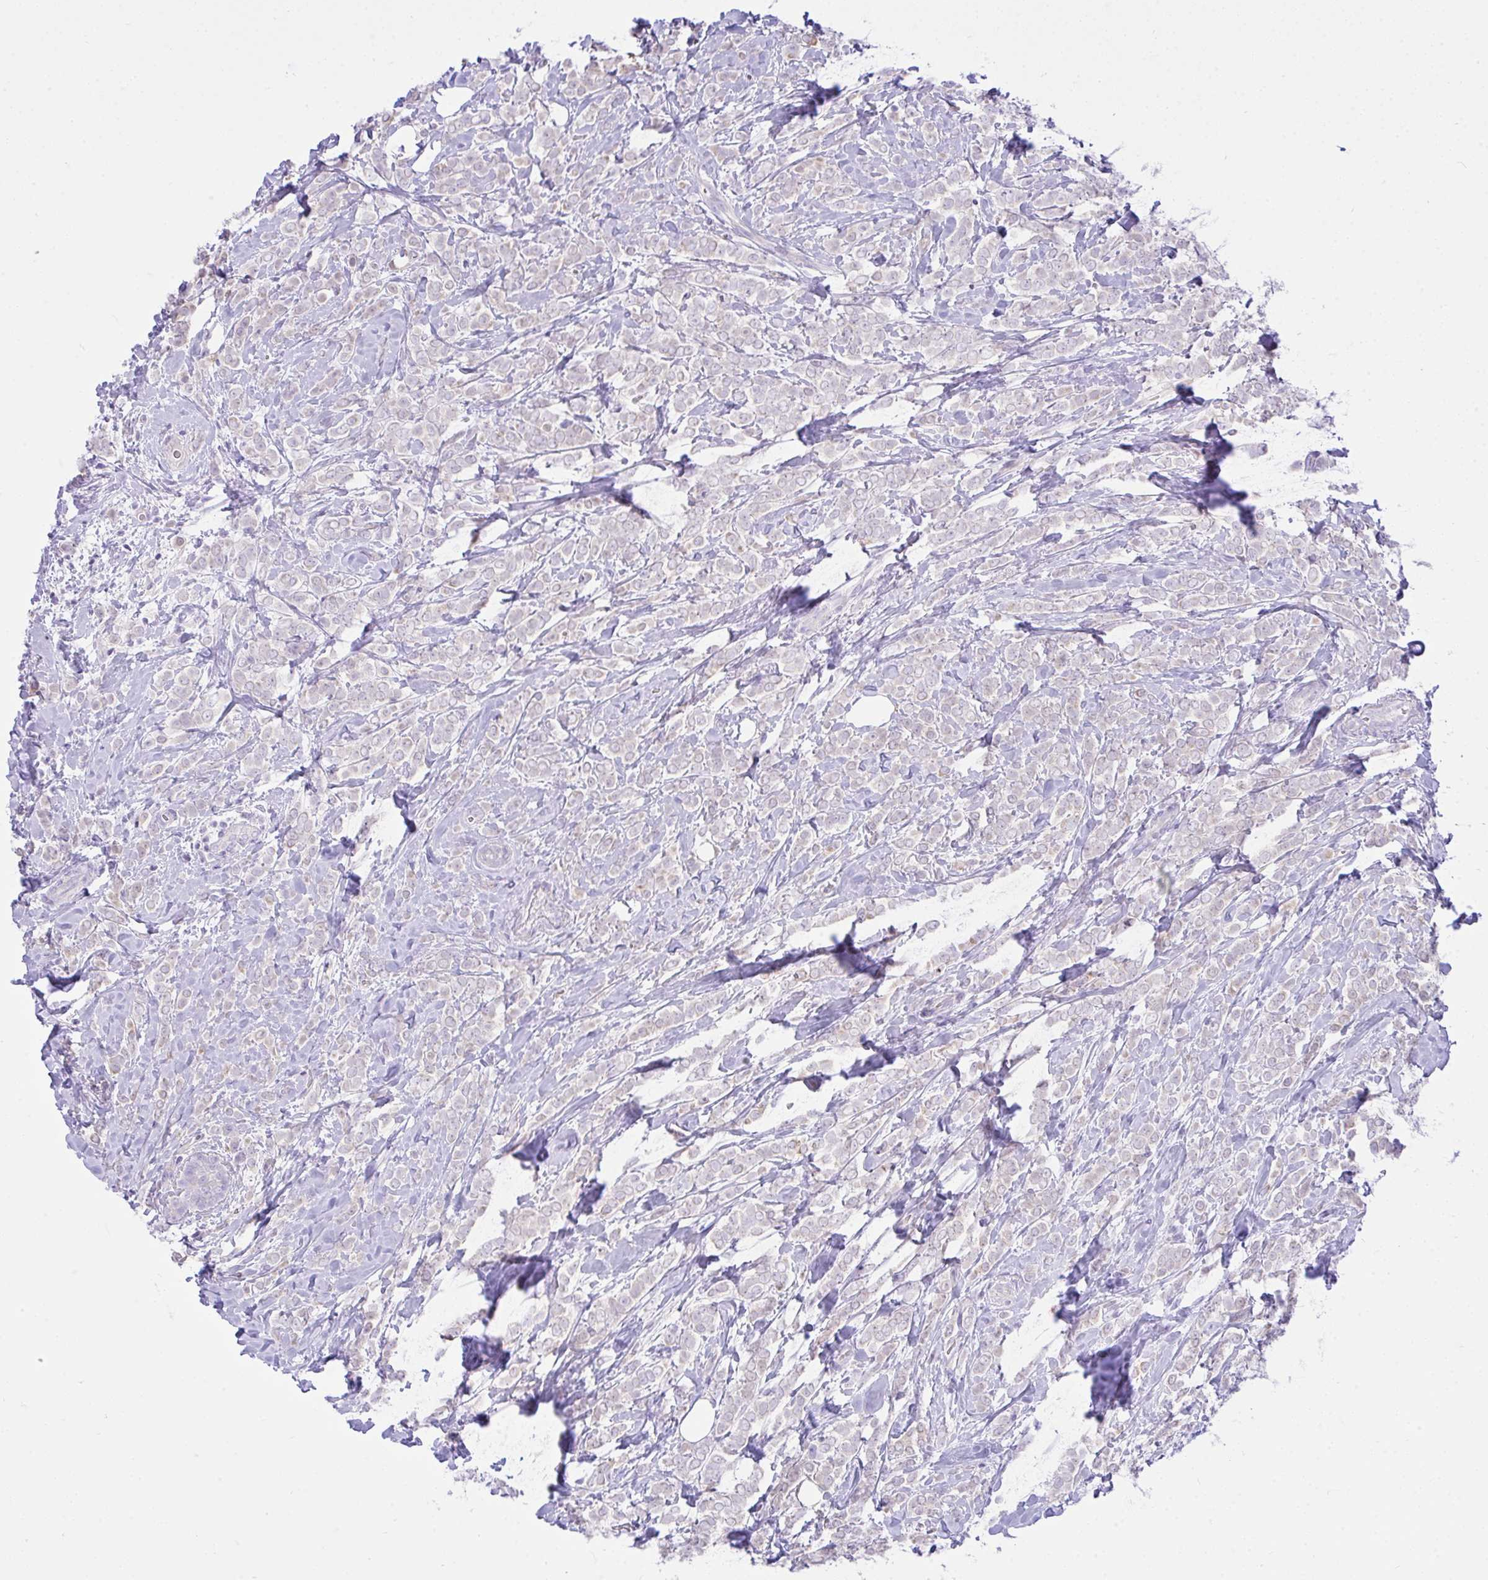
{"staining": {"intensity": "moderate", "quantity": "<25%", "location": "cytoplasmic/membranous"}, "tissue": "breast cancer", "cell_type": "Tumor cells", "image_type": "cancer", "snomed": [{"axis": "morphology", "description": "Lobular carcinoma"}, {"axis": "topography", "description": "Breast"}], "caption": "This is a histology image of immunohistochemistry (IHC) staining of lobular carcinoma (breast), which shows moderate positivity in the cytoplasmic/membranous of tumor cells.", "gene": "ZNF101", "patient": {"sex": "female", "age": 49}}